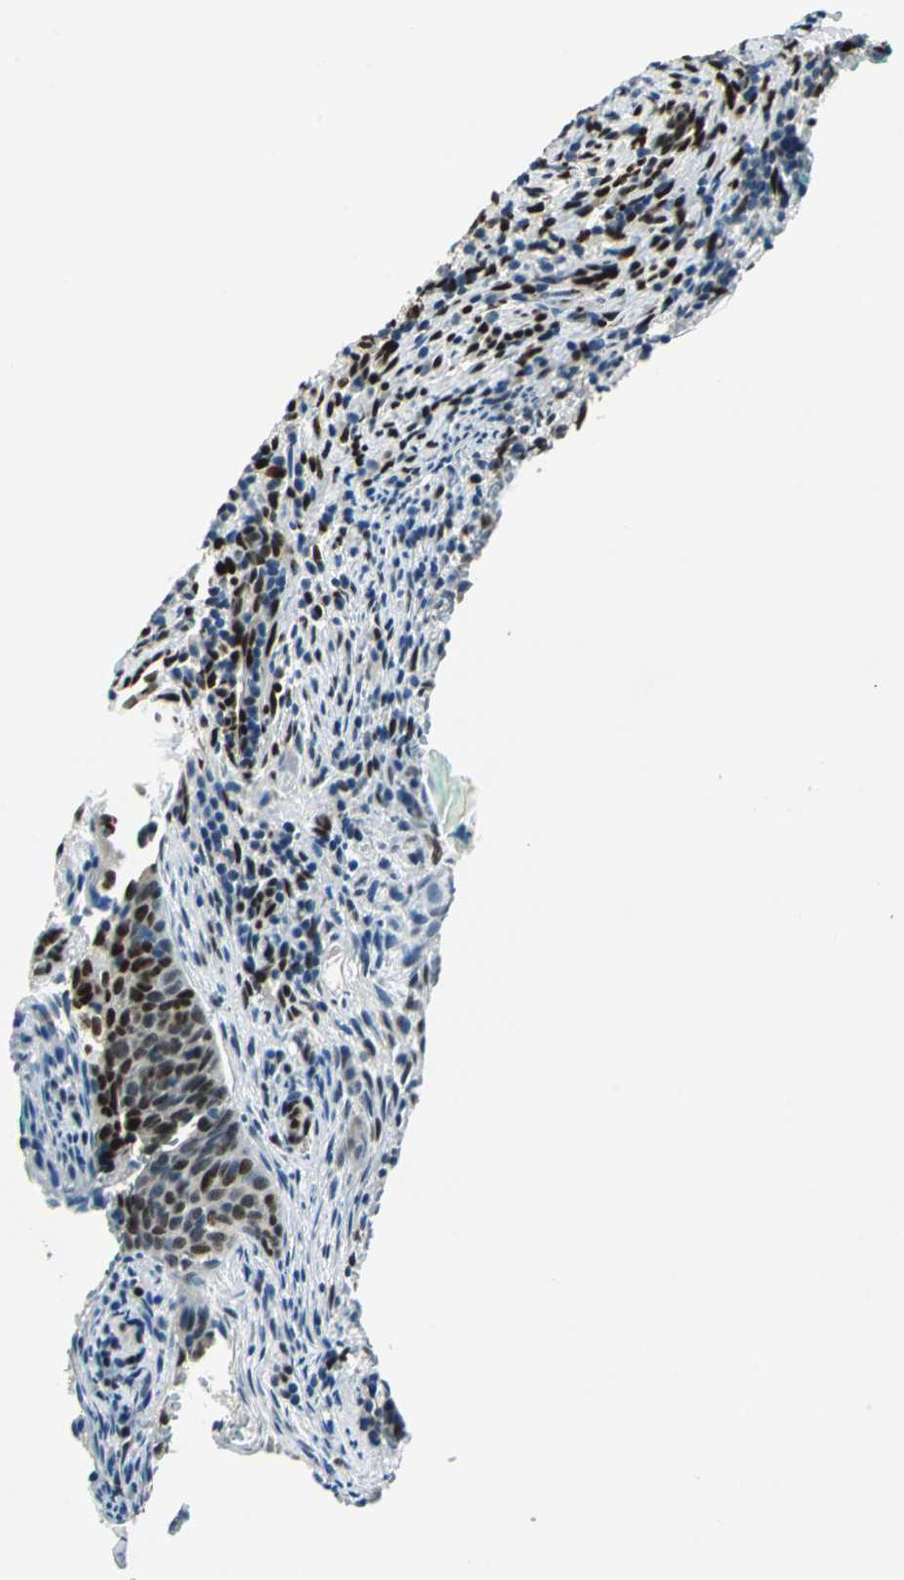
{"staining": {"intensity": "strong", "quantity": ">75%", "location": "nuclear"}, "tissue": "cervical cancer", "cell_type": "Tumor cells", "image_type": "cancer", "snomed": [{"axis": "morphology", "description": "Squamous cell carcinoma, NOS"}, {"axis": "topography", "description": "Cervix"}], "caption": "IHC staining of cervical cancer, which shows high levels of strong nuclear positivity in about >75% of tumor cells indicating strong nuclear protein positivity. The staining was performed using DAB (brown) for protein detection and nuclei were counterstained in hematoxylin (blue).", "gene": "NFIA", "patient": {"sex": "female", "age": 33}}